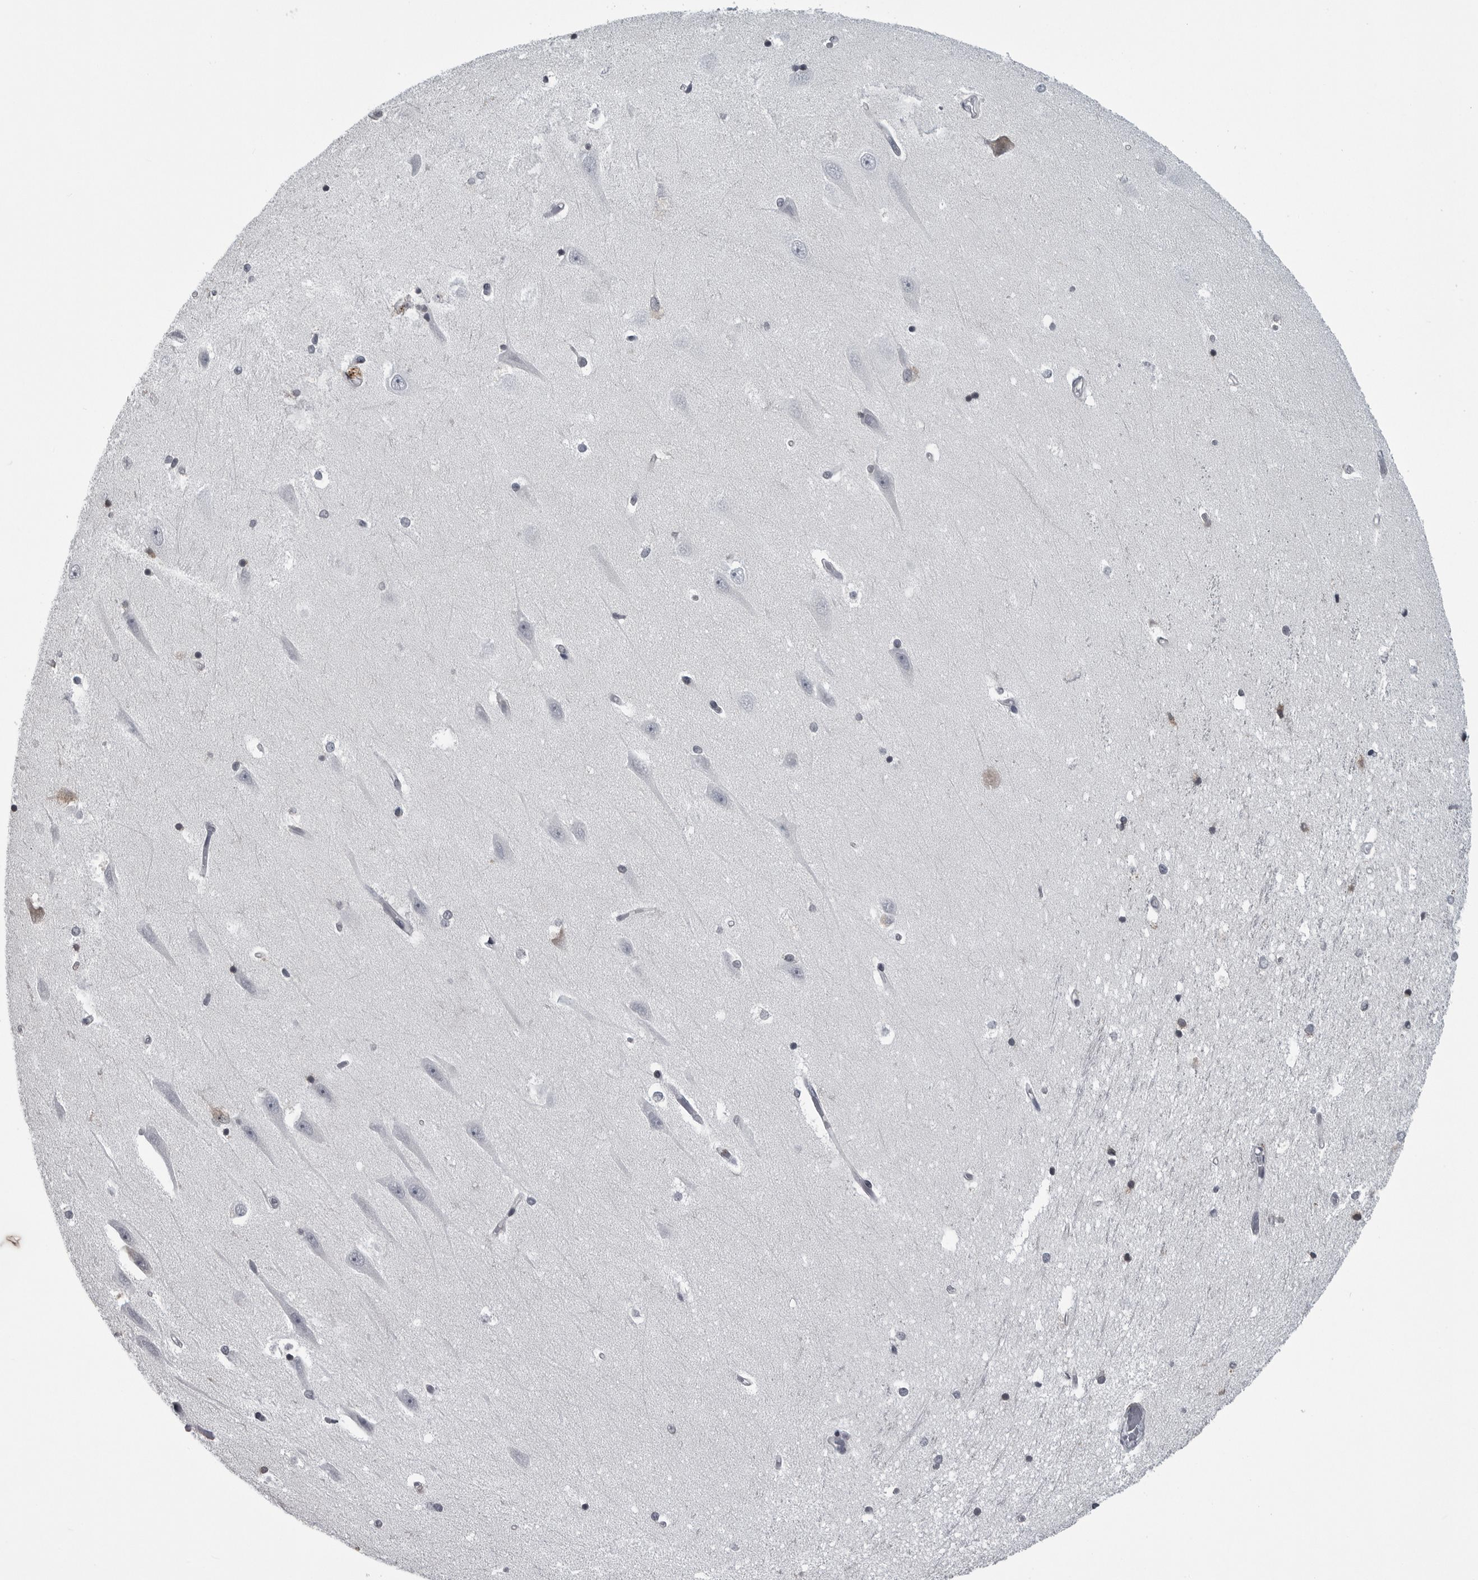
{"staining": {"intensity": "negative", "quantity": "none", "location": "none"}, "tissue": "hippocampus", "cell_type": "Glial cells", "image_type": "normal", "snomed": [{"axis": "morphology", "description": "Normal tissue, NOS"}, {"axis": "topography", "description": "Hippocampus"}], "caption": "This is a photomicrograph of immunohistochemistry staining of unremarkable hippocampus, which shows no staining in glial cells.", "gene": "LYSMD1", "patient": {"sex": "male", "age": 45}}